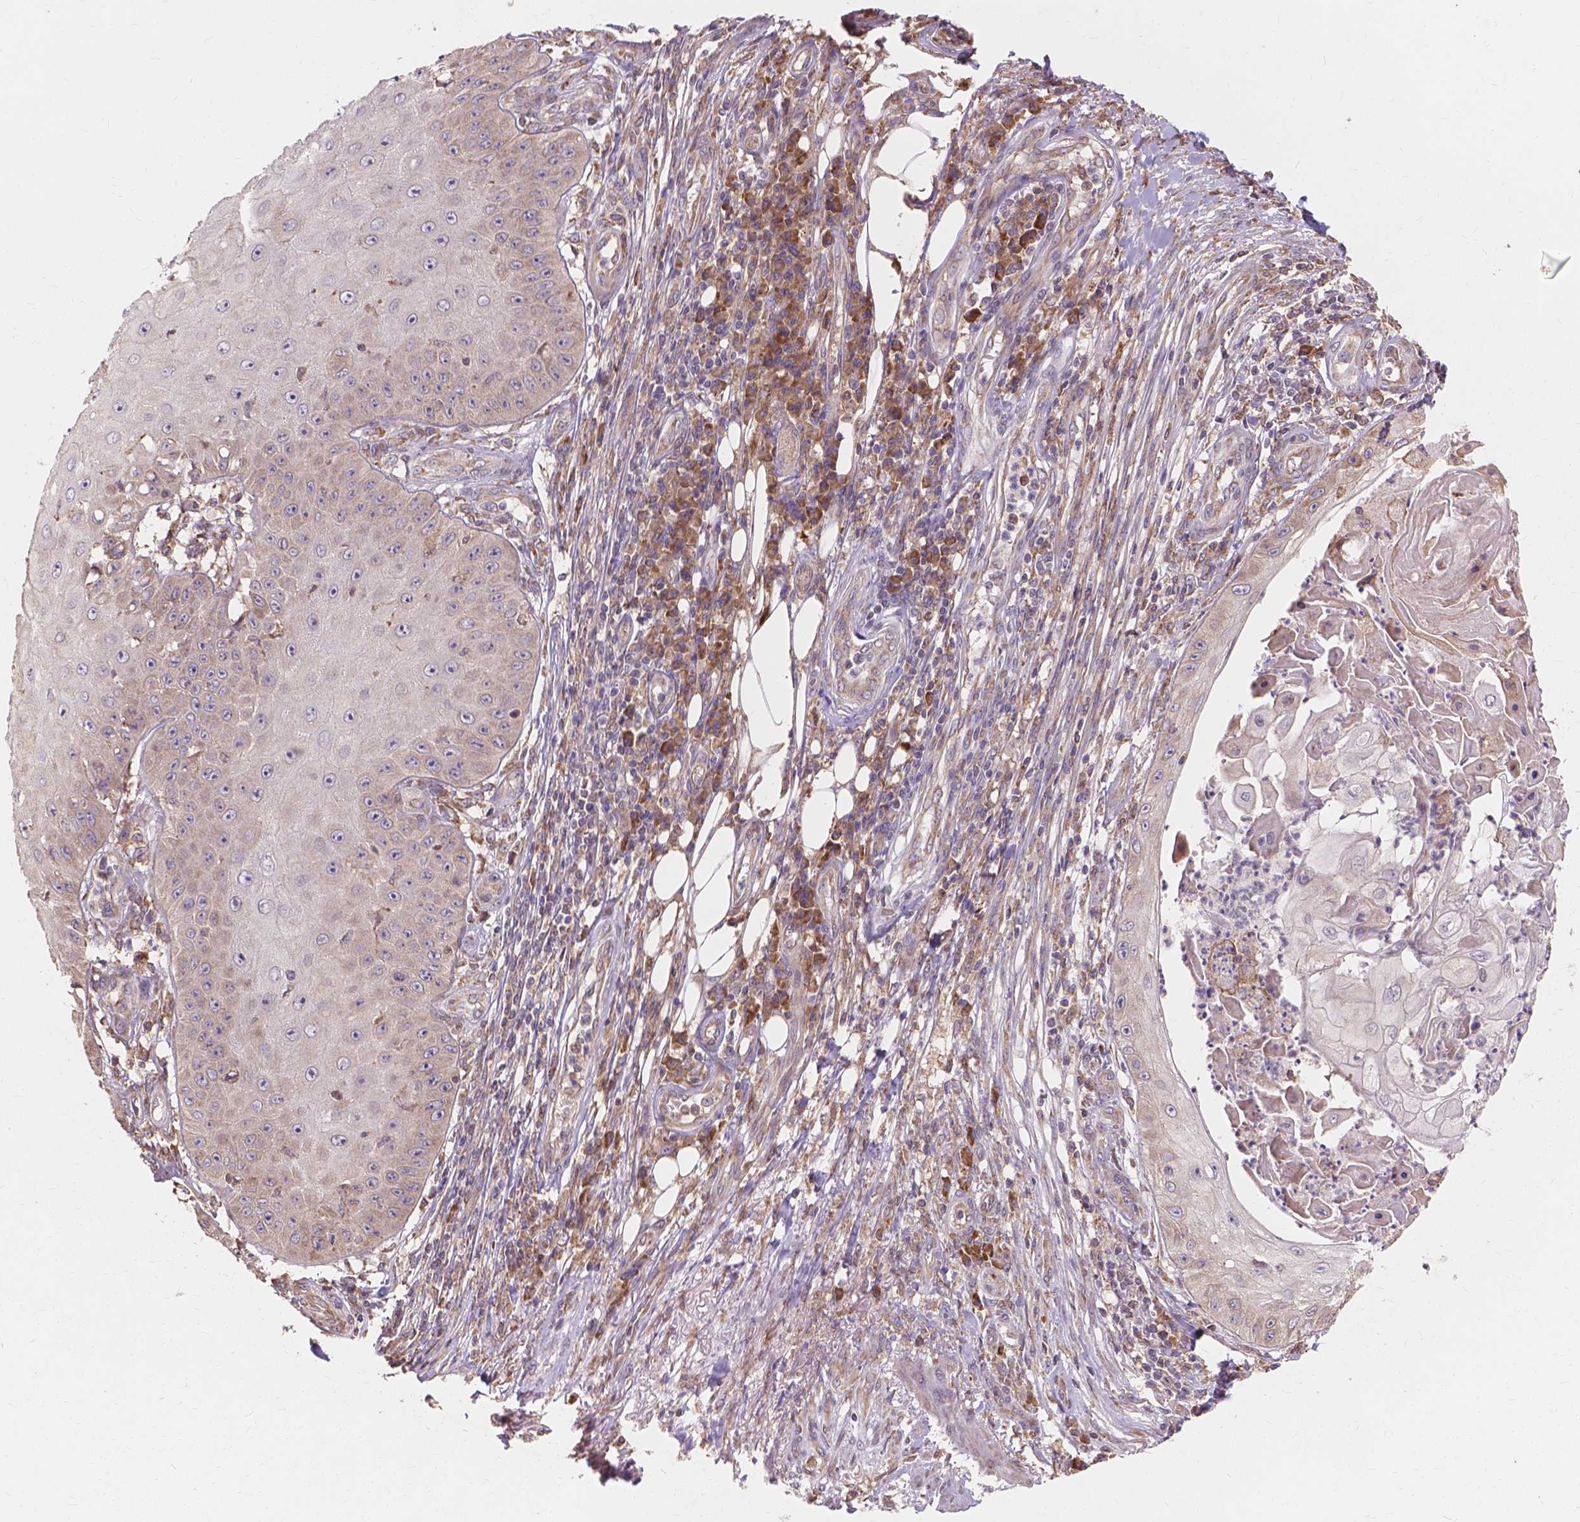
{"staining": {"intensity": "weak", "quantity": "25%-75%", "location": "cytoplasmic/membranous"}, "tissue": "skin cancer", "cell_type": "Tumor cells", "image_type": "cancer", "snomed": [{"axis": "morphology", "description": "Squamous cell carcinoma, NOS"}, {"axis": "topography", "description": "Skin"}], "caption": "Brown immunohistochemical staining in human skin cancer shows weak cytoplasmic/membranous staining in about 25%-75% of tumor cells. The staining was performed using DAB (3,3'-diaminobenzidine), with brown indicating positive protein expression. Nuclei are stained blue with hematoxylin.", "gene": "TAB2", "patient": {"sex": "male", "age": 70}}